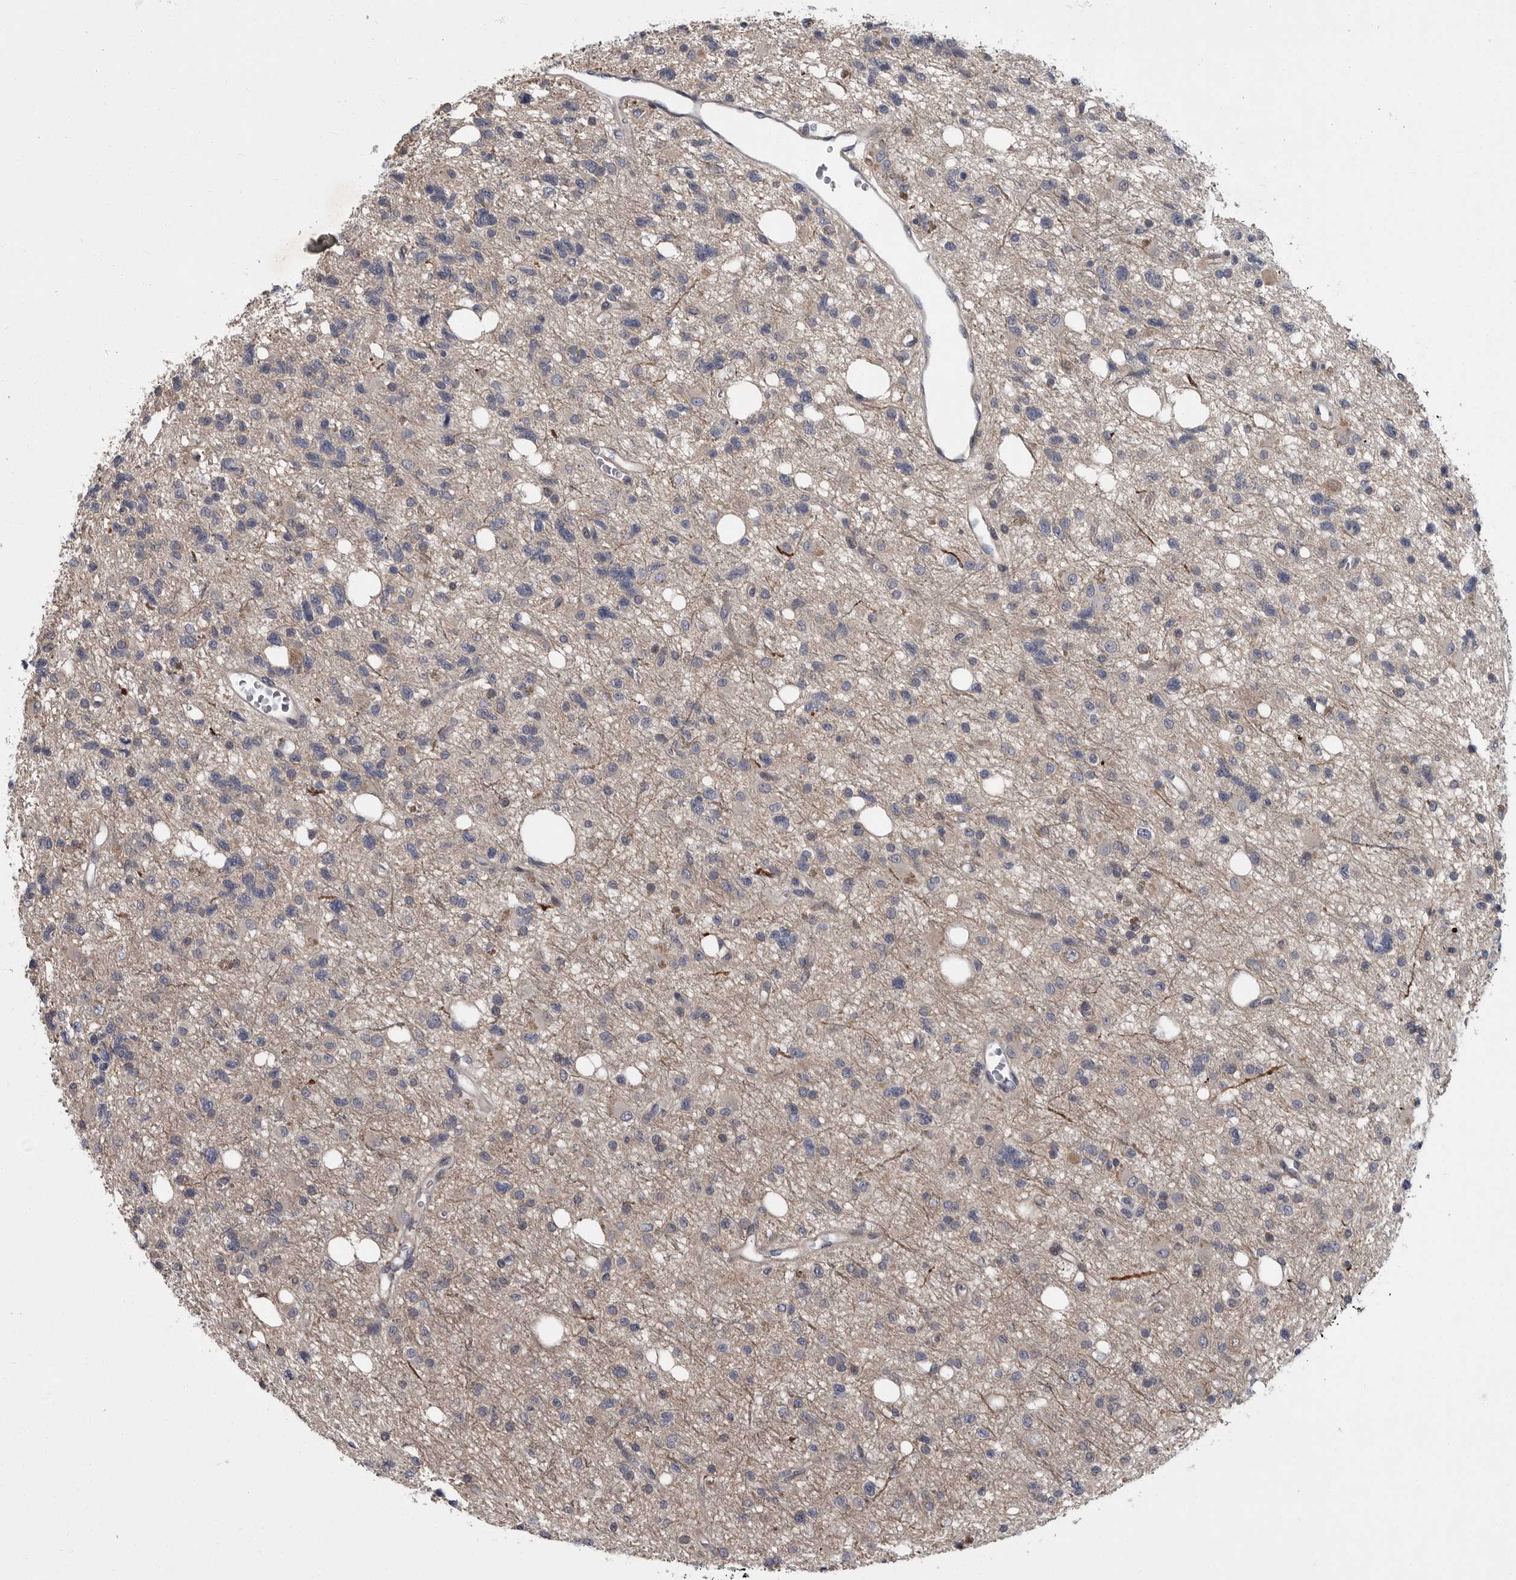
{"staining": {"intensity": "negative", "quantity": "none", "location": "none"}, "tissue": "glioma", "cell_type": "Tumor cells", "image_type": "cancer", "snomed": [{"axis": "morphology", "description": "Glioma, malignant, High grade"}, {"axis": "topography", "description": "Brain"}], "caption": "High magnification brightfield microscopy of malignant glioma (high-grade) stained with DAB (3,3'-diaminobenzidine) (brown) and counterstained with hematoxylin (blue): tumor cells show no significant positivity.", "gene": "PDE7A", "patient": {"sex": "female", "age": 62}}